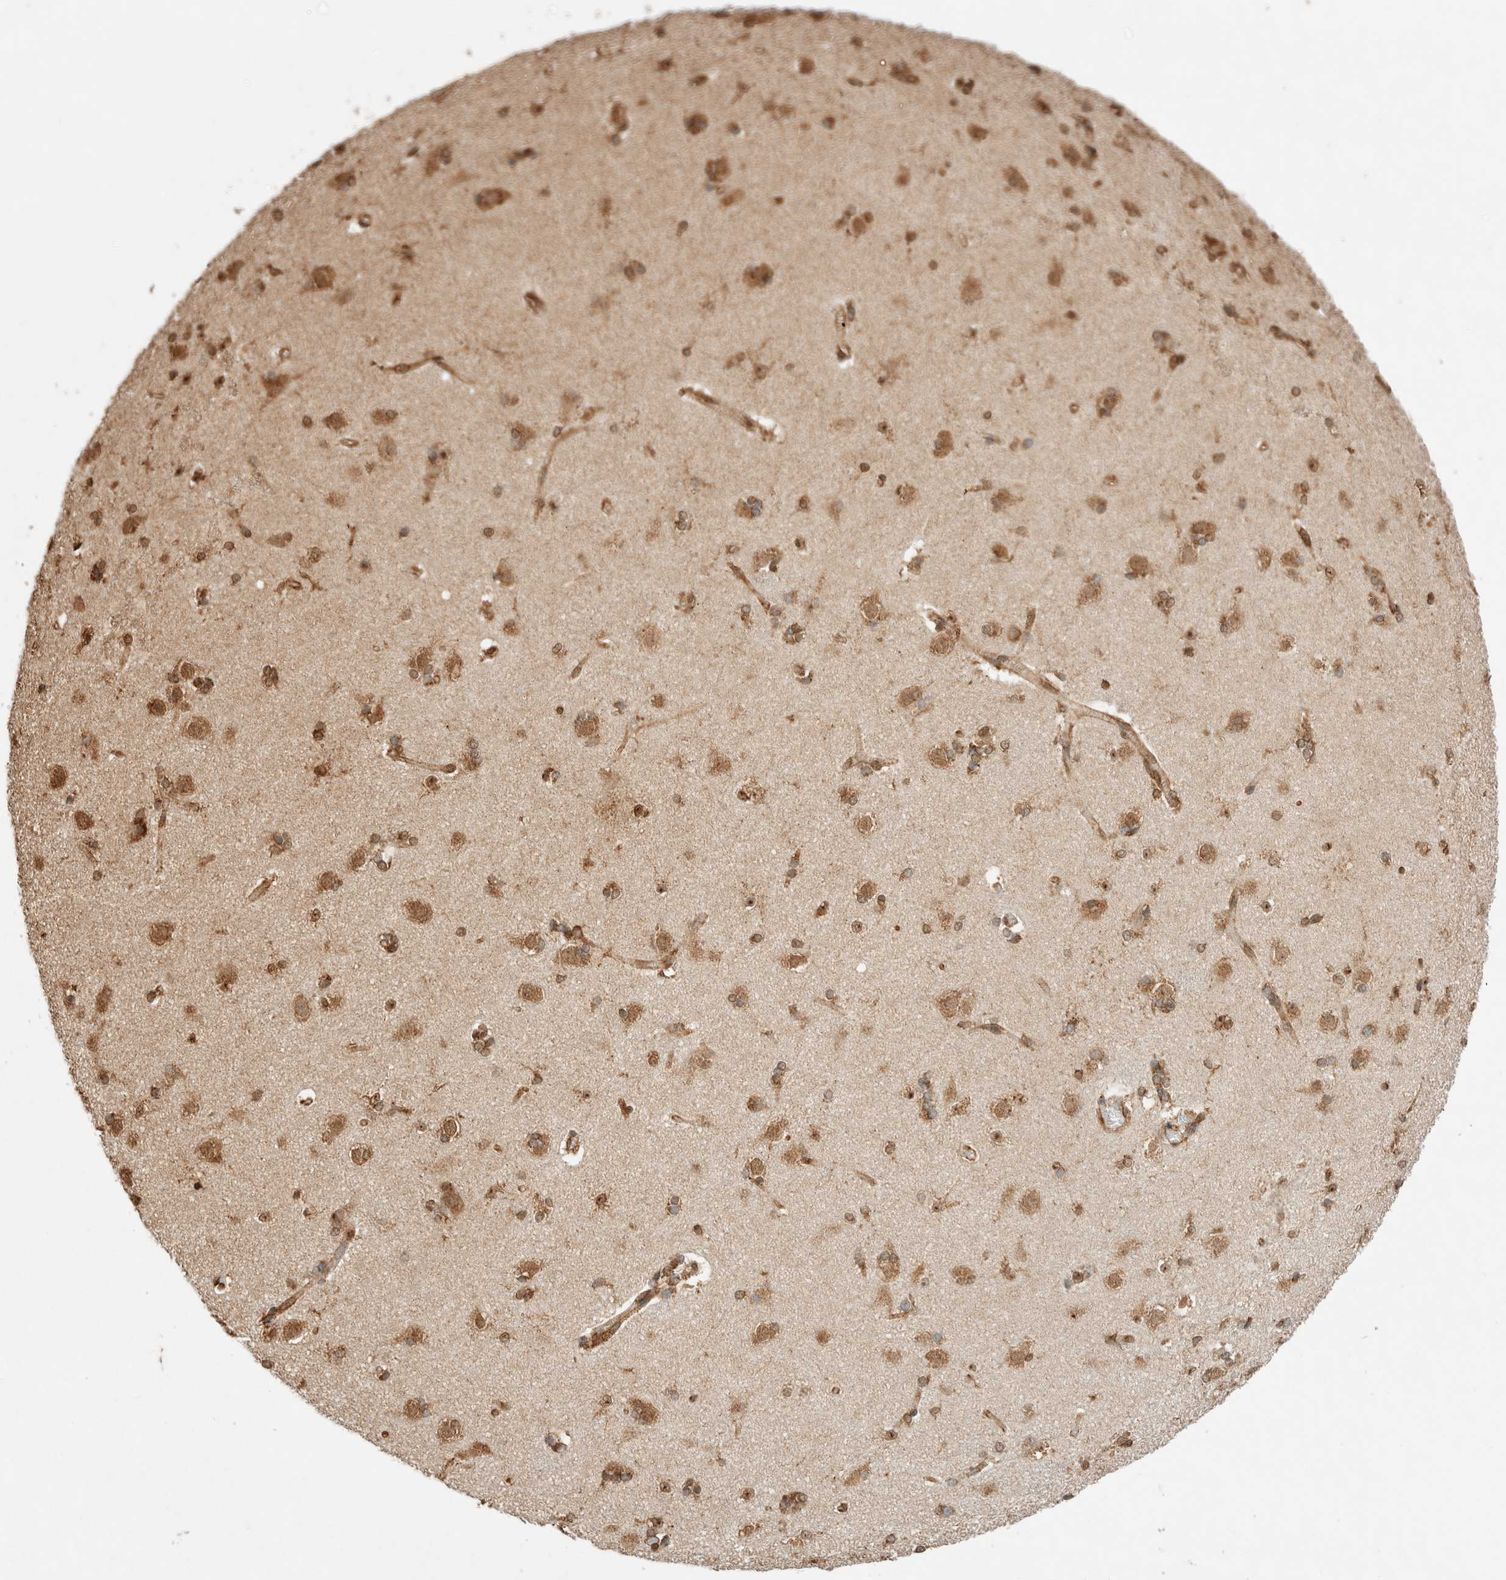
{"staining": {"intensity": "moderate", "quantity": ">75%", "location": "cytoplasmic/membranous"}, "tissue": "caudate", "cell_type": "Glial cells", "image_type": "normal", "snomed": [{"axis": "morphology", "description": "Normal tissue, NOS"}, {"axis": "topography", "description": "Lateral ventricle wall"}], "caption": "A medium amount of moderate cytoplasmic/membranous staining is seen in approximately >75% of glial cells in normal caudate. Using DAB (3,3'-diaminobenzidine) (brown) and hematoxylin (blue) stains, captured at high magnification using brightfield microscopy.", "gene": "ERAP1", "patient": {"sex": "female", "age": 19}}